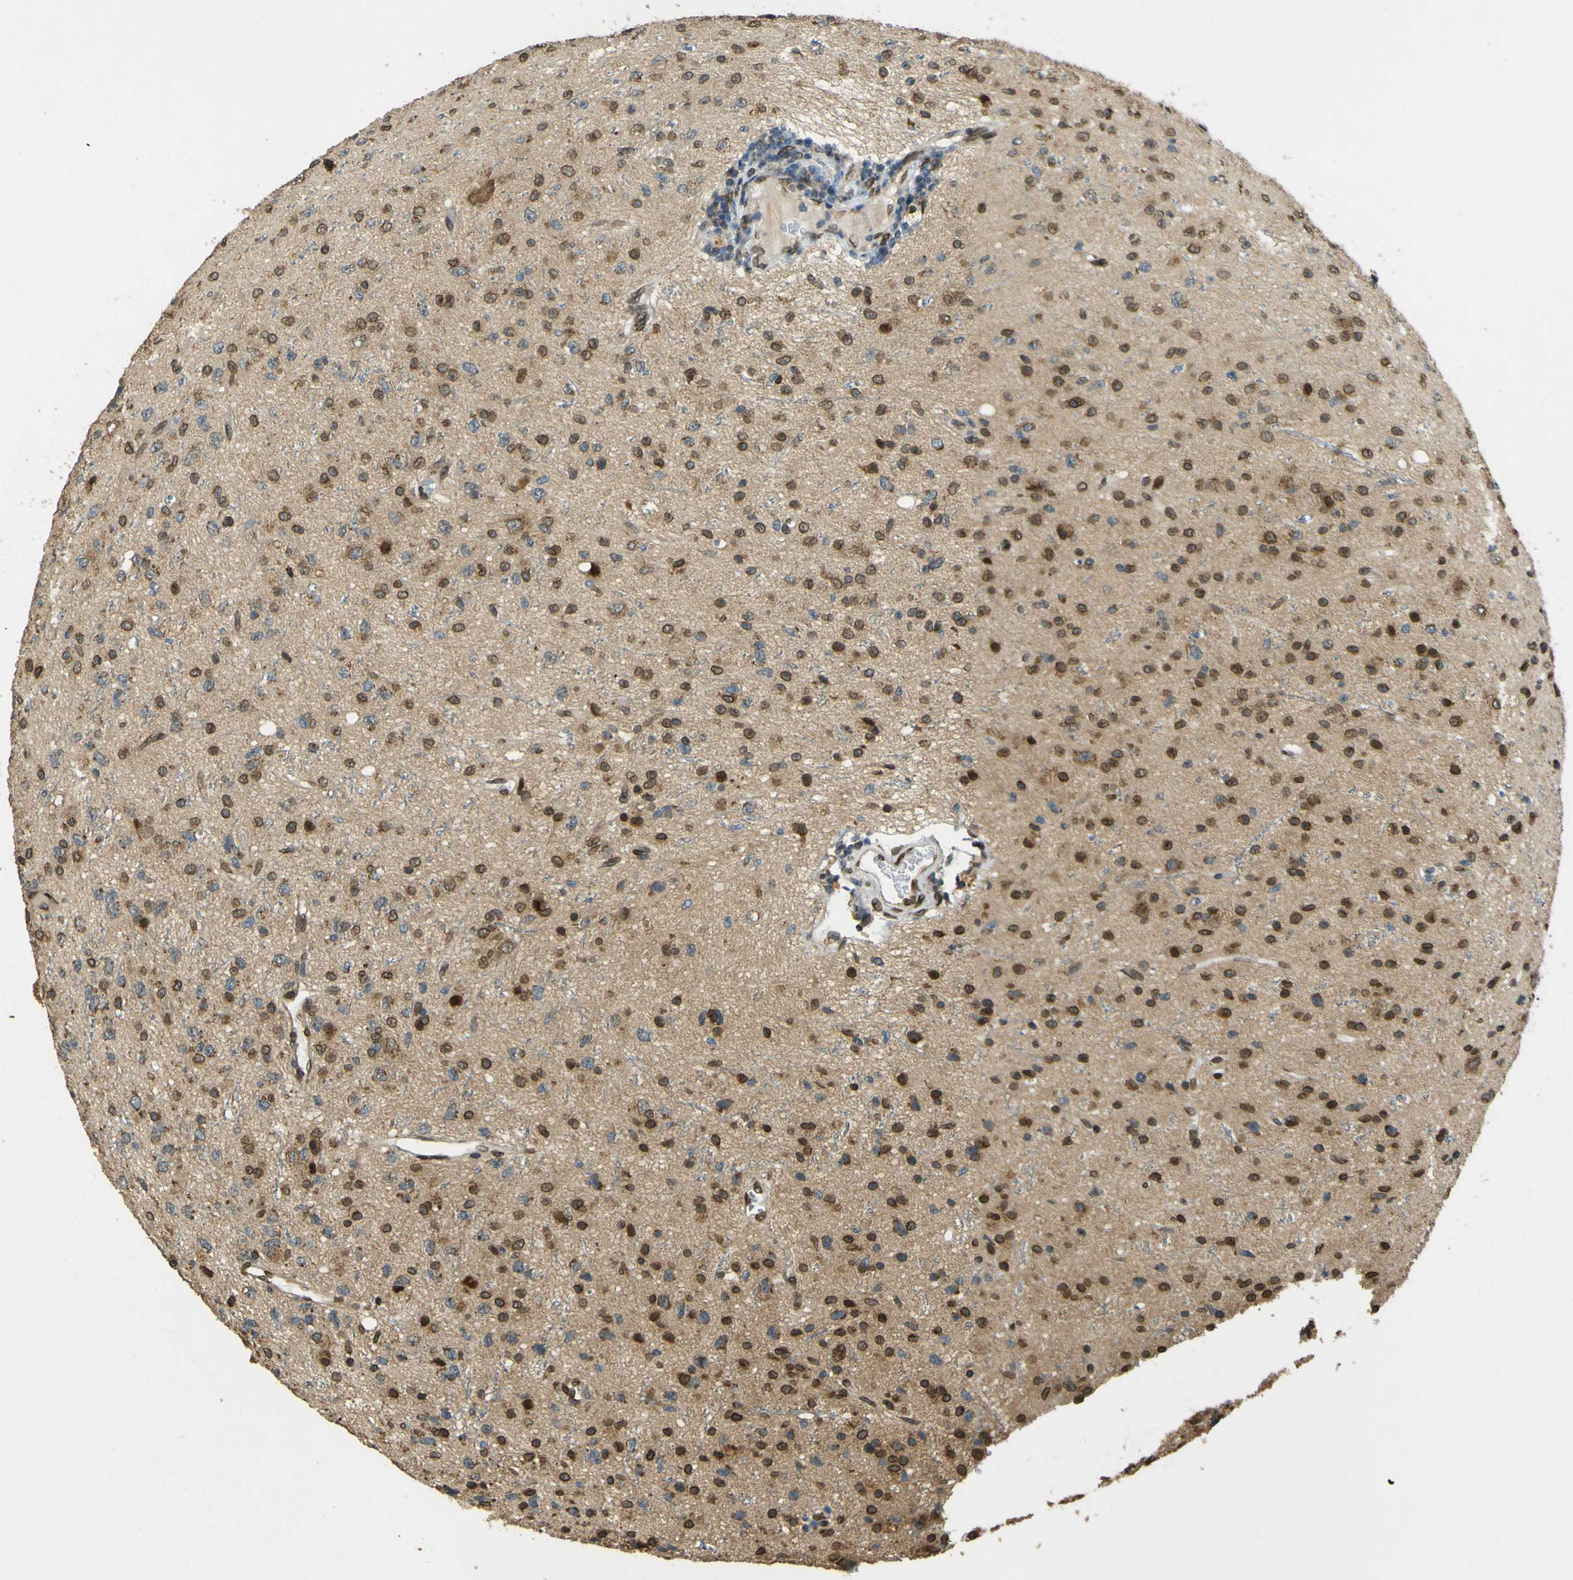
{"staining": {"intensity": "moderate", "quantity": "25%-75%", "location": "cytoplasmic/membranous,nuclear"}, "tissue": "glioma", "cell_type": "Tumor cells", "image_type": "cancer", "snomed": [{"axis": "morphology", "description": "Glioma, malignant, High grade"}, {"axis": "topography", "description": "pancreas cauda"}], "caption": "Malignant glioma (high-grade) stained with immunohistochemistry (IHC) shows moderate cytoplasmic/membranous and nuclear staining in about 25%-75% of tumor cells. The staining was performed using DAB to visualize the protein expression in brown, while the nuclei were stained in blue with hematoxylin (Magnification: 20x).", "gene": "GALNT1", "patient": {"sex": "male", "age": 60}}